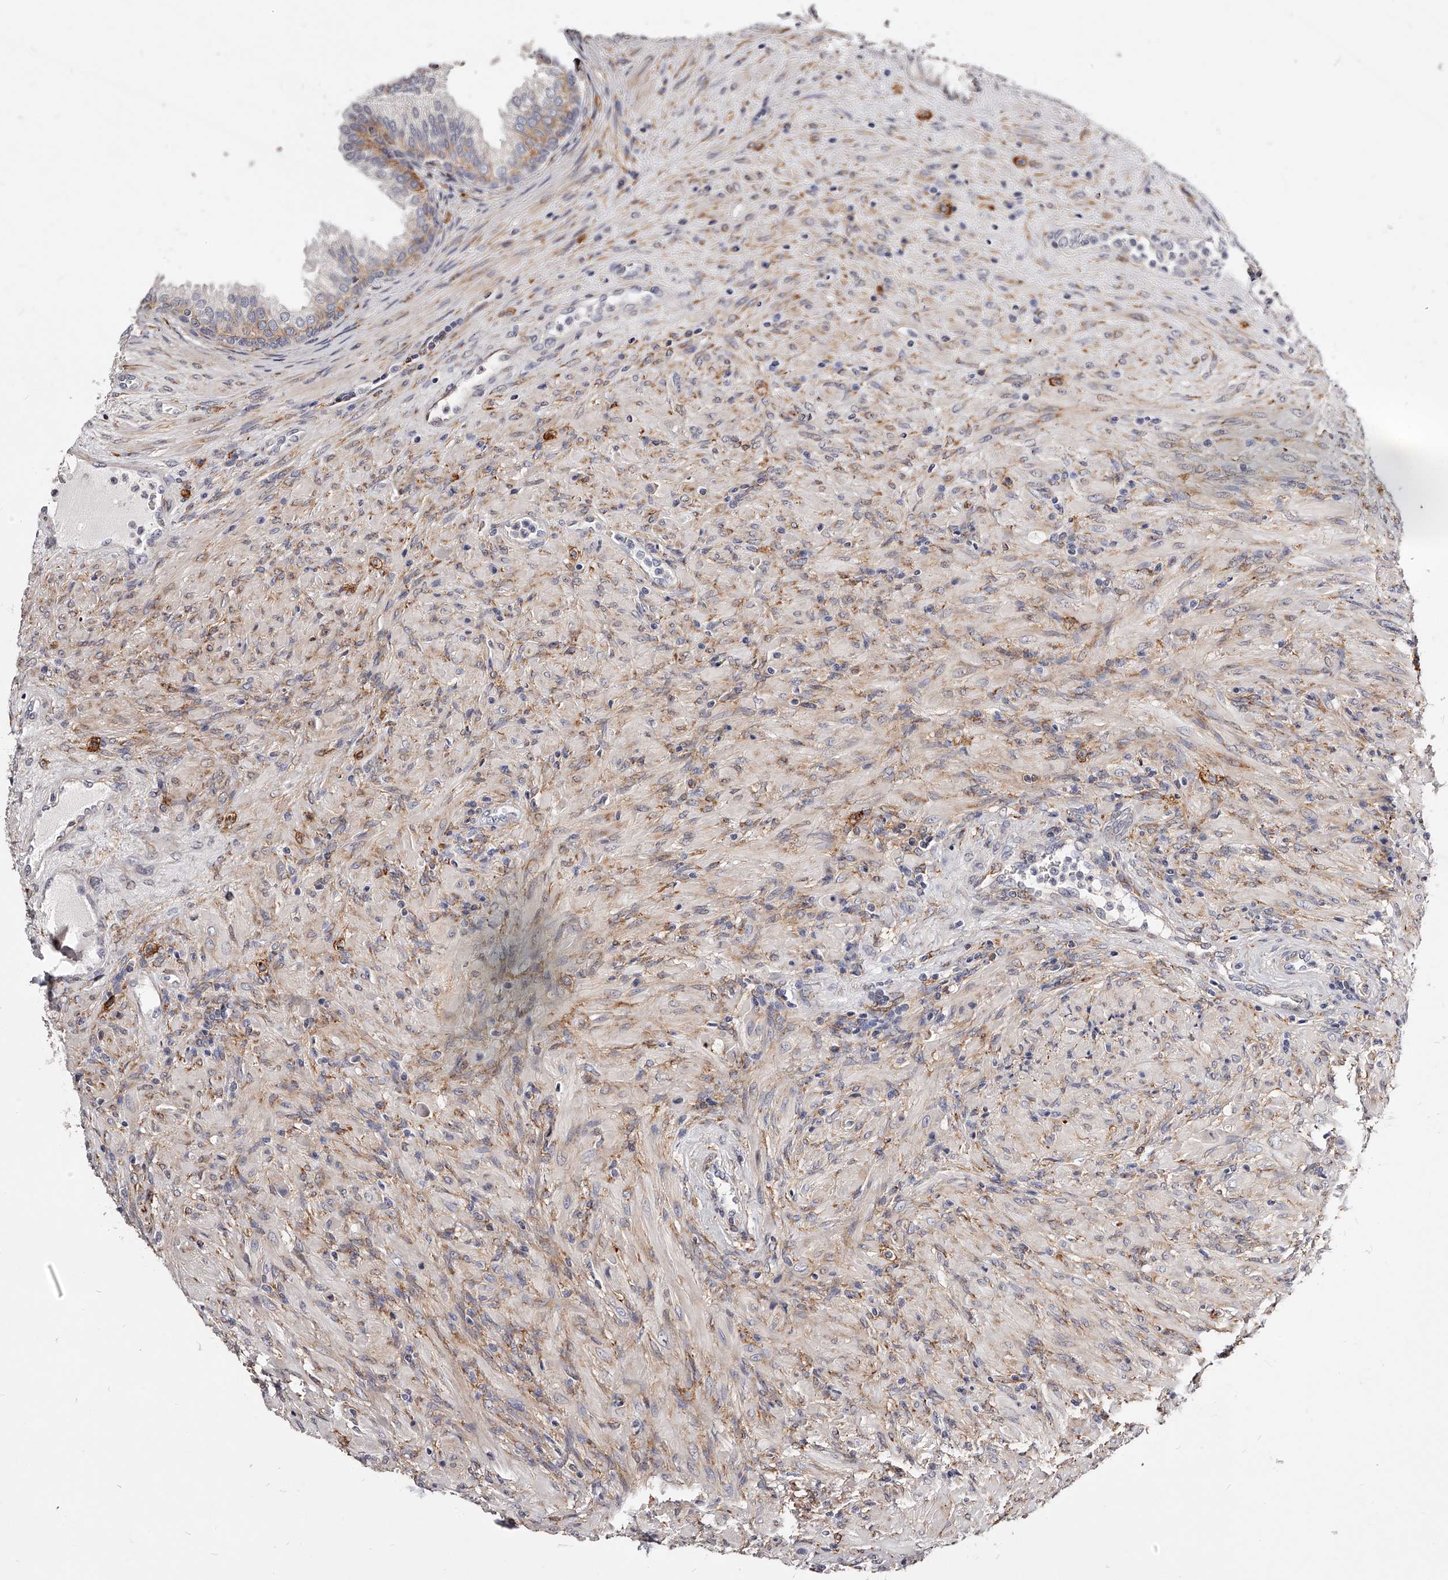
{"staining": {"intensity": "moderate", "quantity": "<25%", "location": "cytoplasmic/membranous"}, "tissue": "prostate", "cell_type": "Glandular cells", "image_type": "normal", "snomed": [{"axis": "morphology", "description": "Normal tissue, NOS"}, {"axis": "topography", "description": "Prostate"}], "caption": "High-power microscopy captured an immunohistochemistry image of normal prostate, revealing moderate cytoplasmic/membranous staining in about <25% of glandular cells. (DAB IHC with brightfield microscopy, high magnification).", "gene": "CD82", "patient": {"sex": "male", "age": 76}}